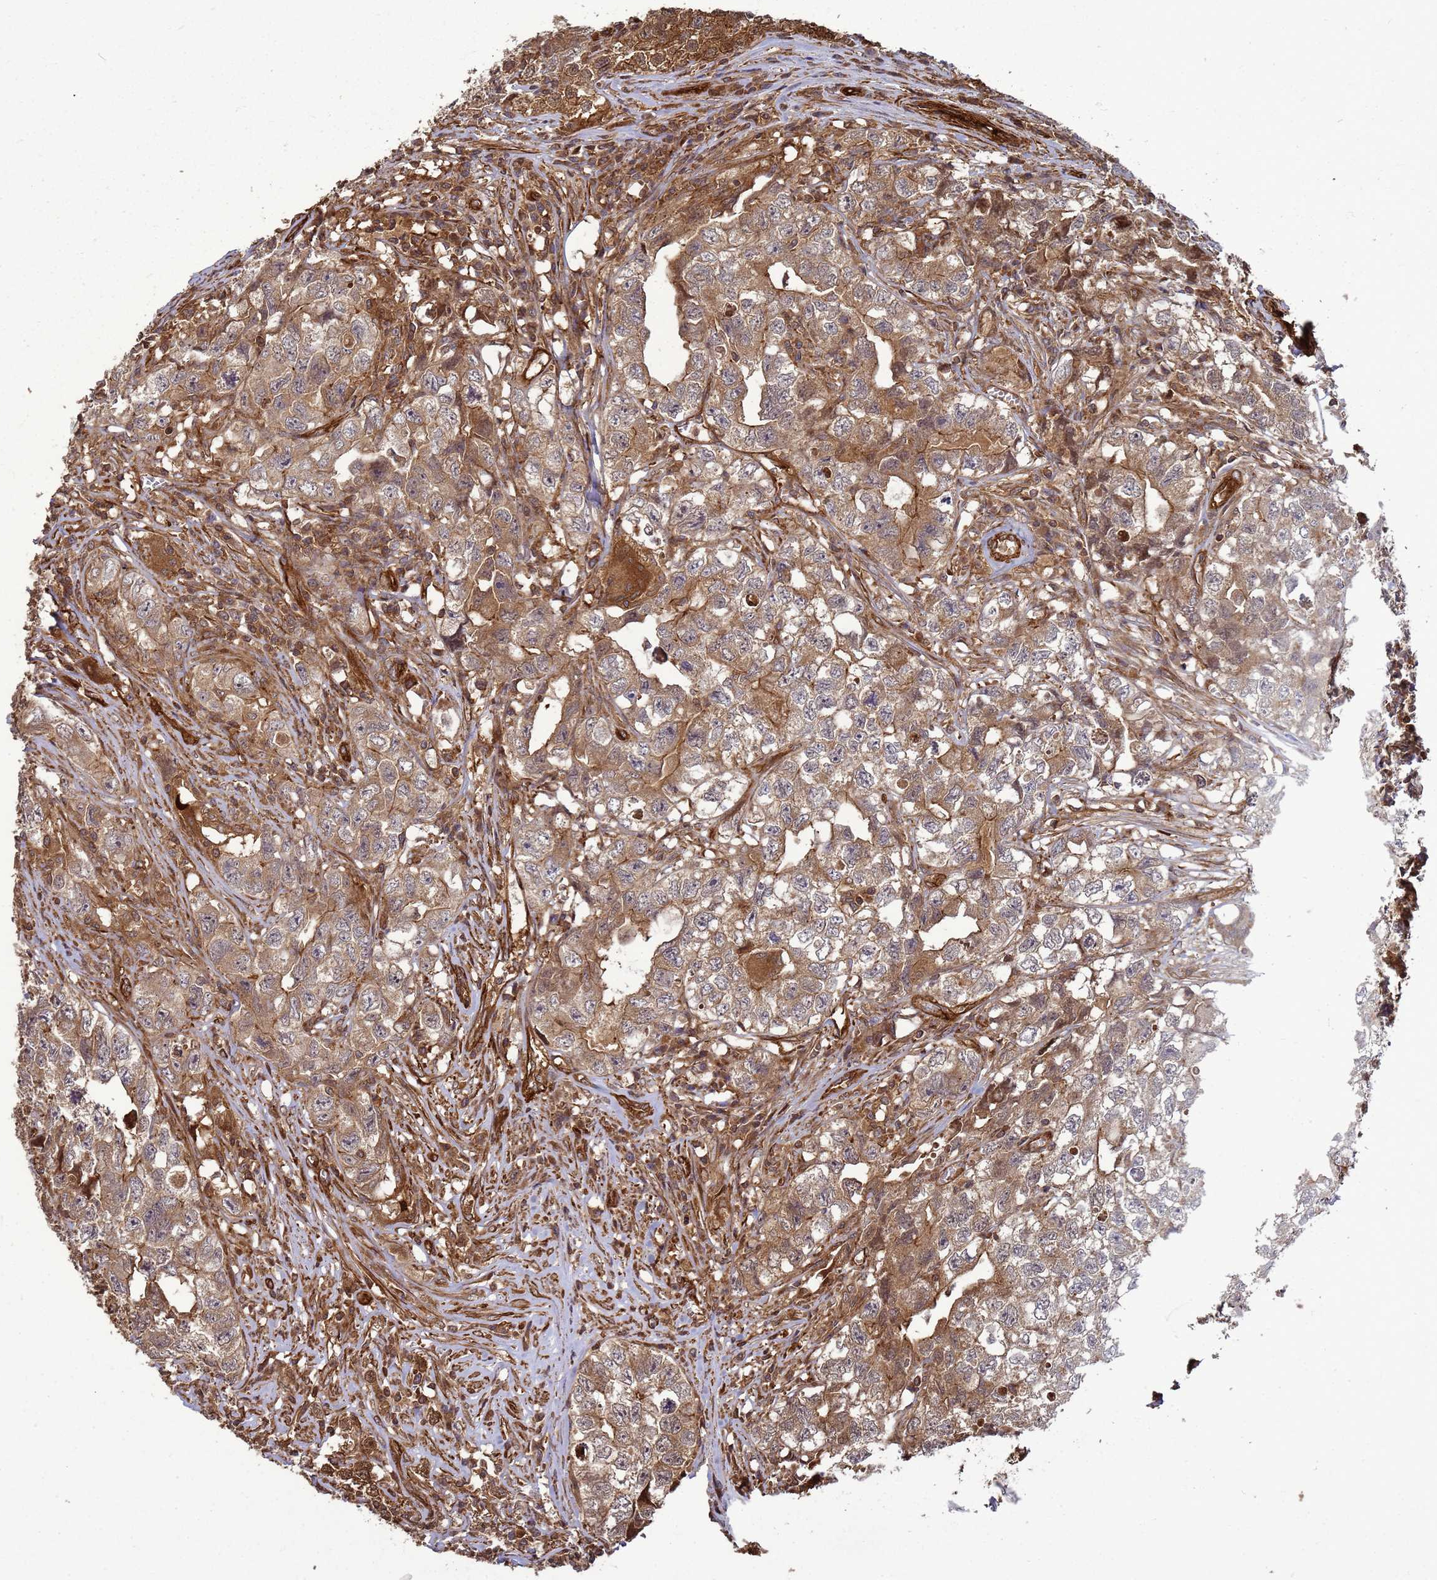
{"staining": {"intensity": "moderate", "quantity": ">75%", "location": "cytoplasmic/membranous"}, "tissue": "testis cancer", "cell_type": "Tumor cells", "image_type": "cancer", "snomed": [{"axis": "morphology", "description": "Seminoma, NOS"}, {"axis": "morphology", "description": "Carcinoma, Embryonal, NOS"}, {"axis": "topography", "description": "Testis"}], "caption": "High-power microscopy captured an IHC histopathology image of testis cancer, revealing moderate cytoplasmic/membranous positivity in approximately >75% of tumor cells.", "gene": "CNOT1", "patient": {"sex": "male", "age": 43}}